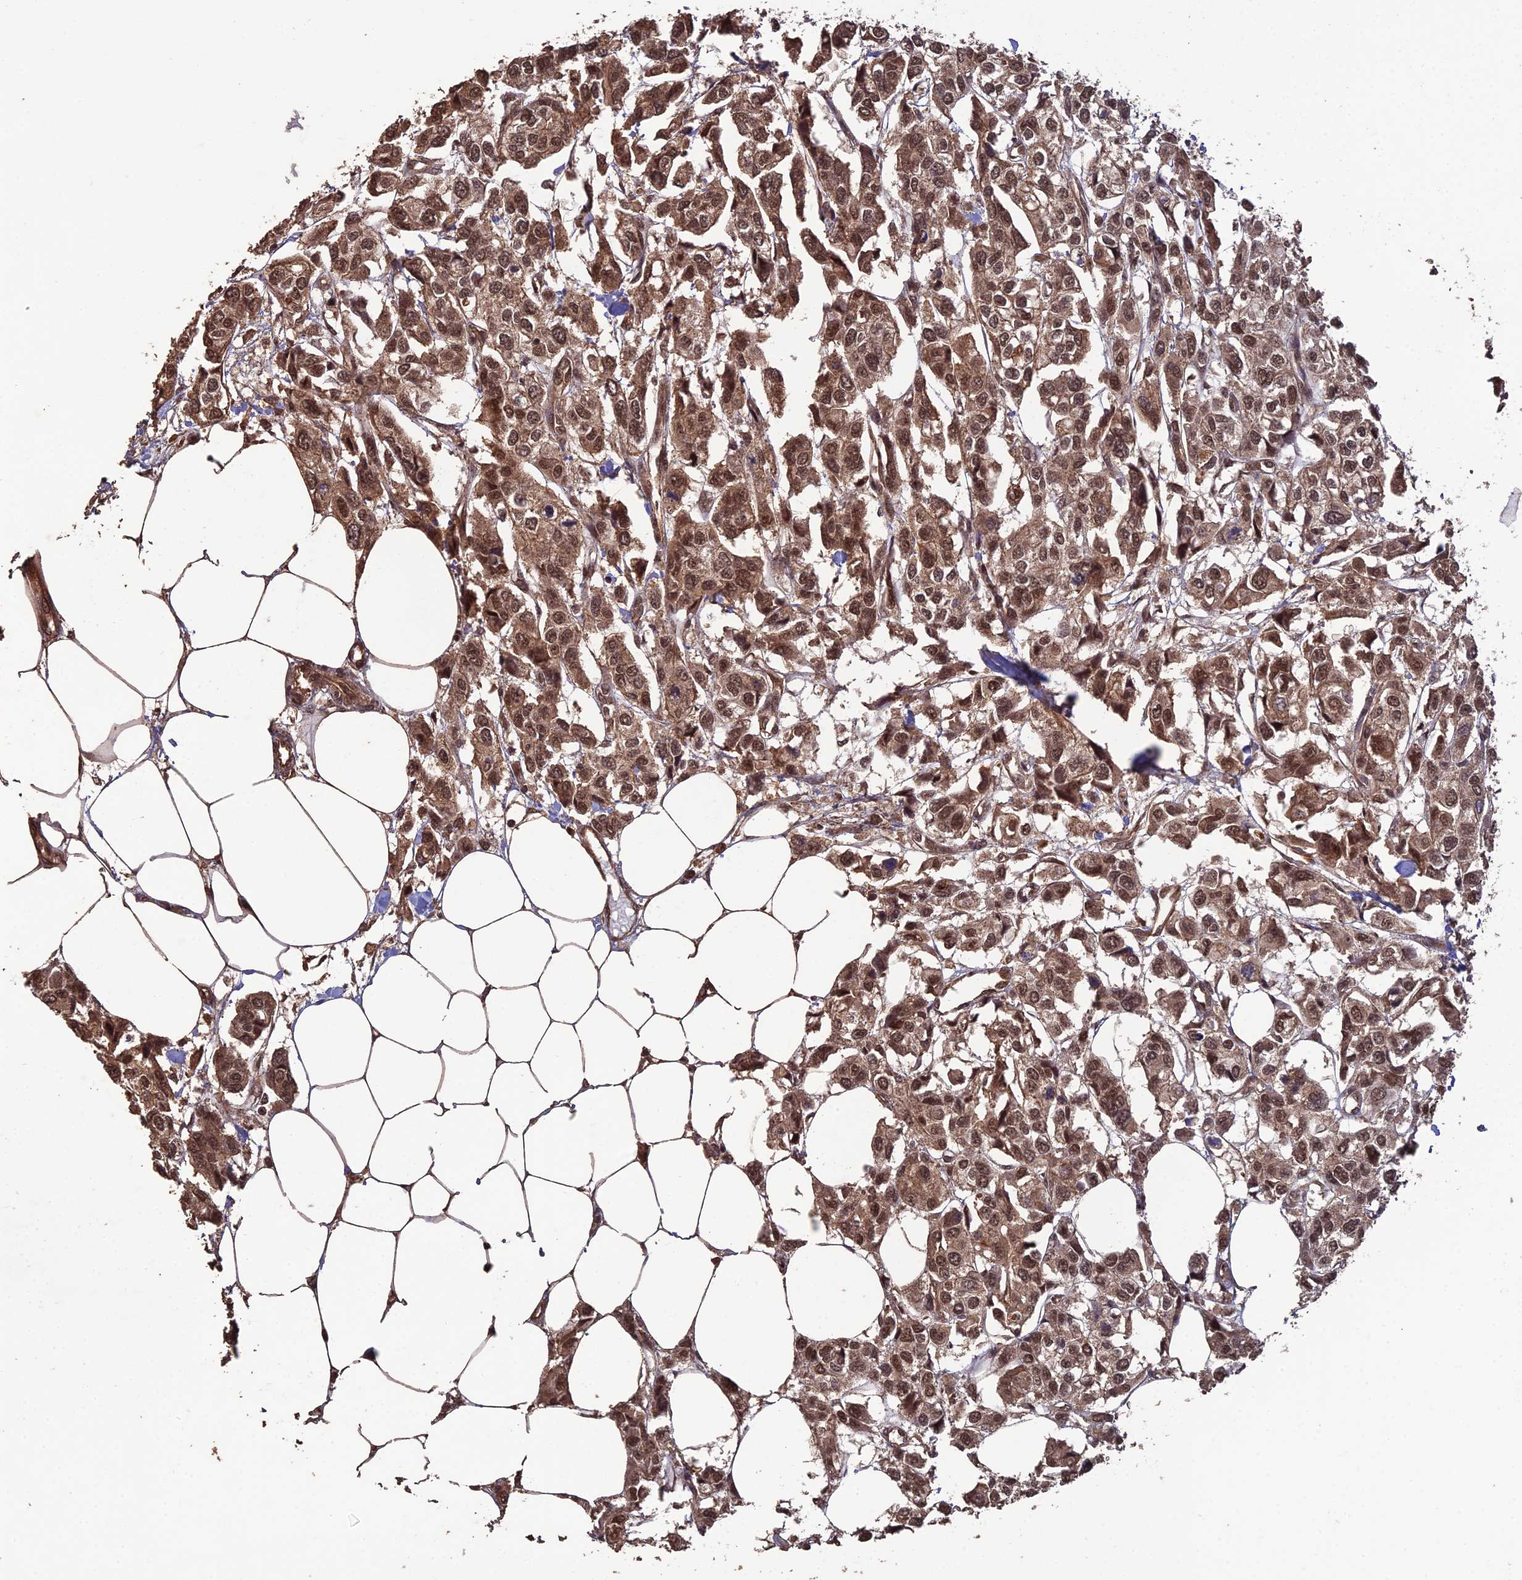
{"staining": {"intensity": "moderate", "quantity": ">75%", "location": "cytoplasmic/membranous,nuclear"}, "tissue": "urothelial cancer", "cell_type": "Tumor cells", "image_type": "cancer", "snomed": [{"axis": "morphology", "description": "Urothelial carcinoma, High grade"}, {"axis": "topography", "description": "Urinary bladder"}], "caption": "Immunohistochemistry micrograph of high-grade urothelial carcinoma stained for a protein (brown), which exhibits medium levels of moderate cytoplasmic/membranous and nuclear expression in approximately >75% of tumor cells.", "gene": "RALGAPA2", "patient": {"sex": "male", "age": 67}}